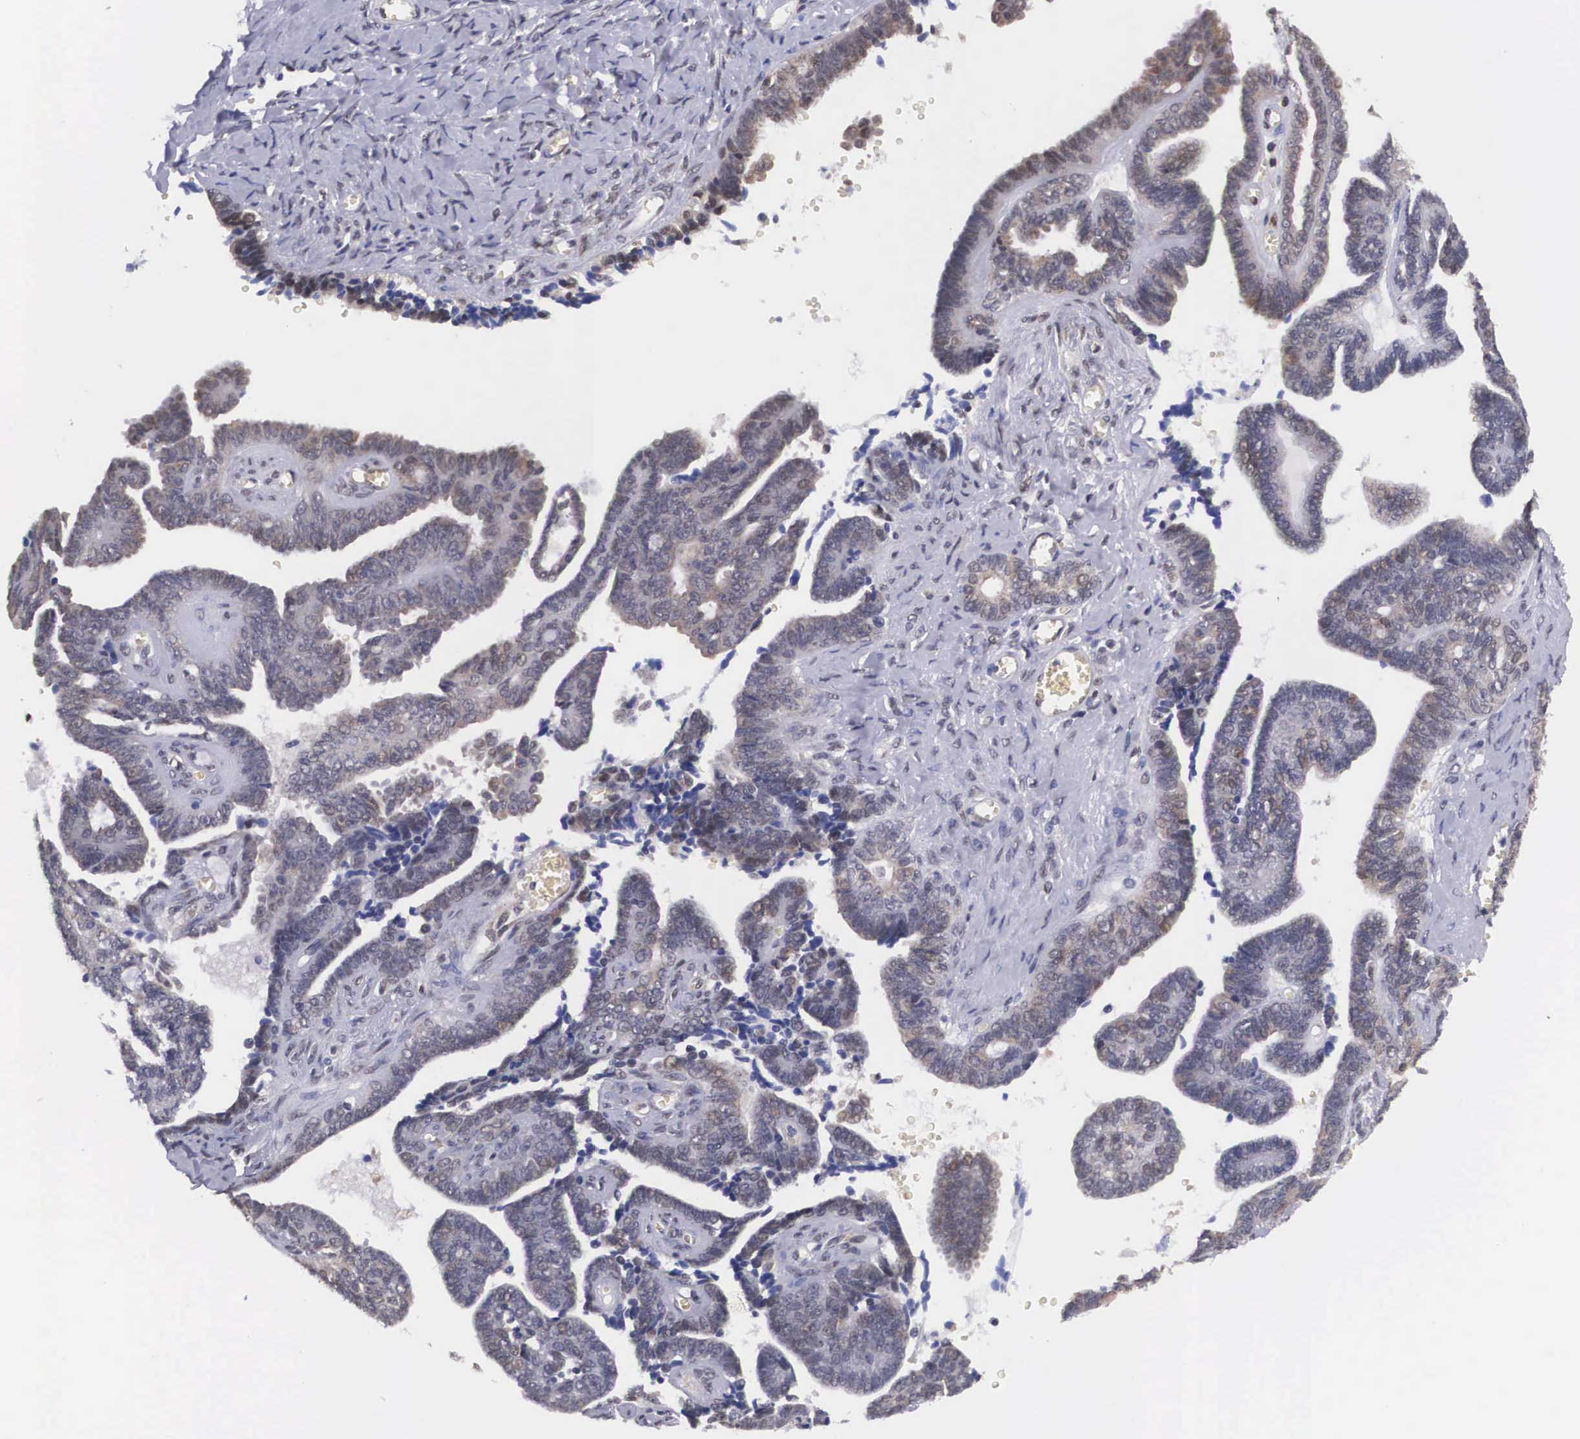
{"staining": {"intensity": "moderate", "quantity": "25%-75%", "location": "cytoplasmic/membranous"}, "tissue": "ovarian cancer", "cell_type": "Tumor cells", "image_type": "cancer", "snomed": [{"axis": "morphology", "description": "Cystadenocarcinoma, serous, NOS"}, {"axis": "topography", "description": "Ovary"}], "caption": "Protein staining exhibits moderate cytoplasmic/membranous positivity in approximately 25%-75% of tumor cells in ovarian serous cystadenocarcinoma.", "gene": "OTX2", "patient": {"sex": "female", "age": 71}}